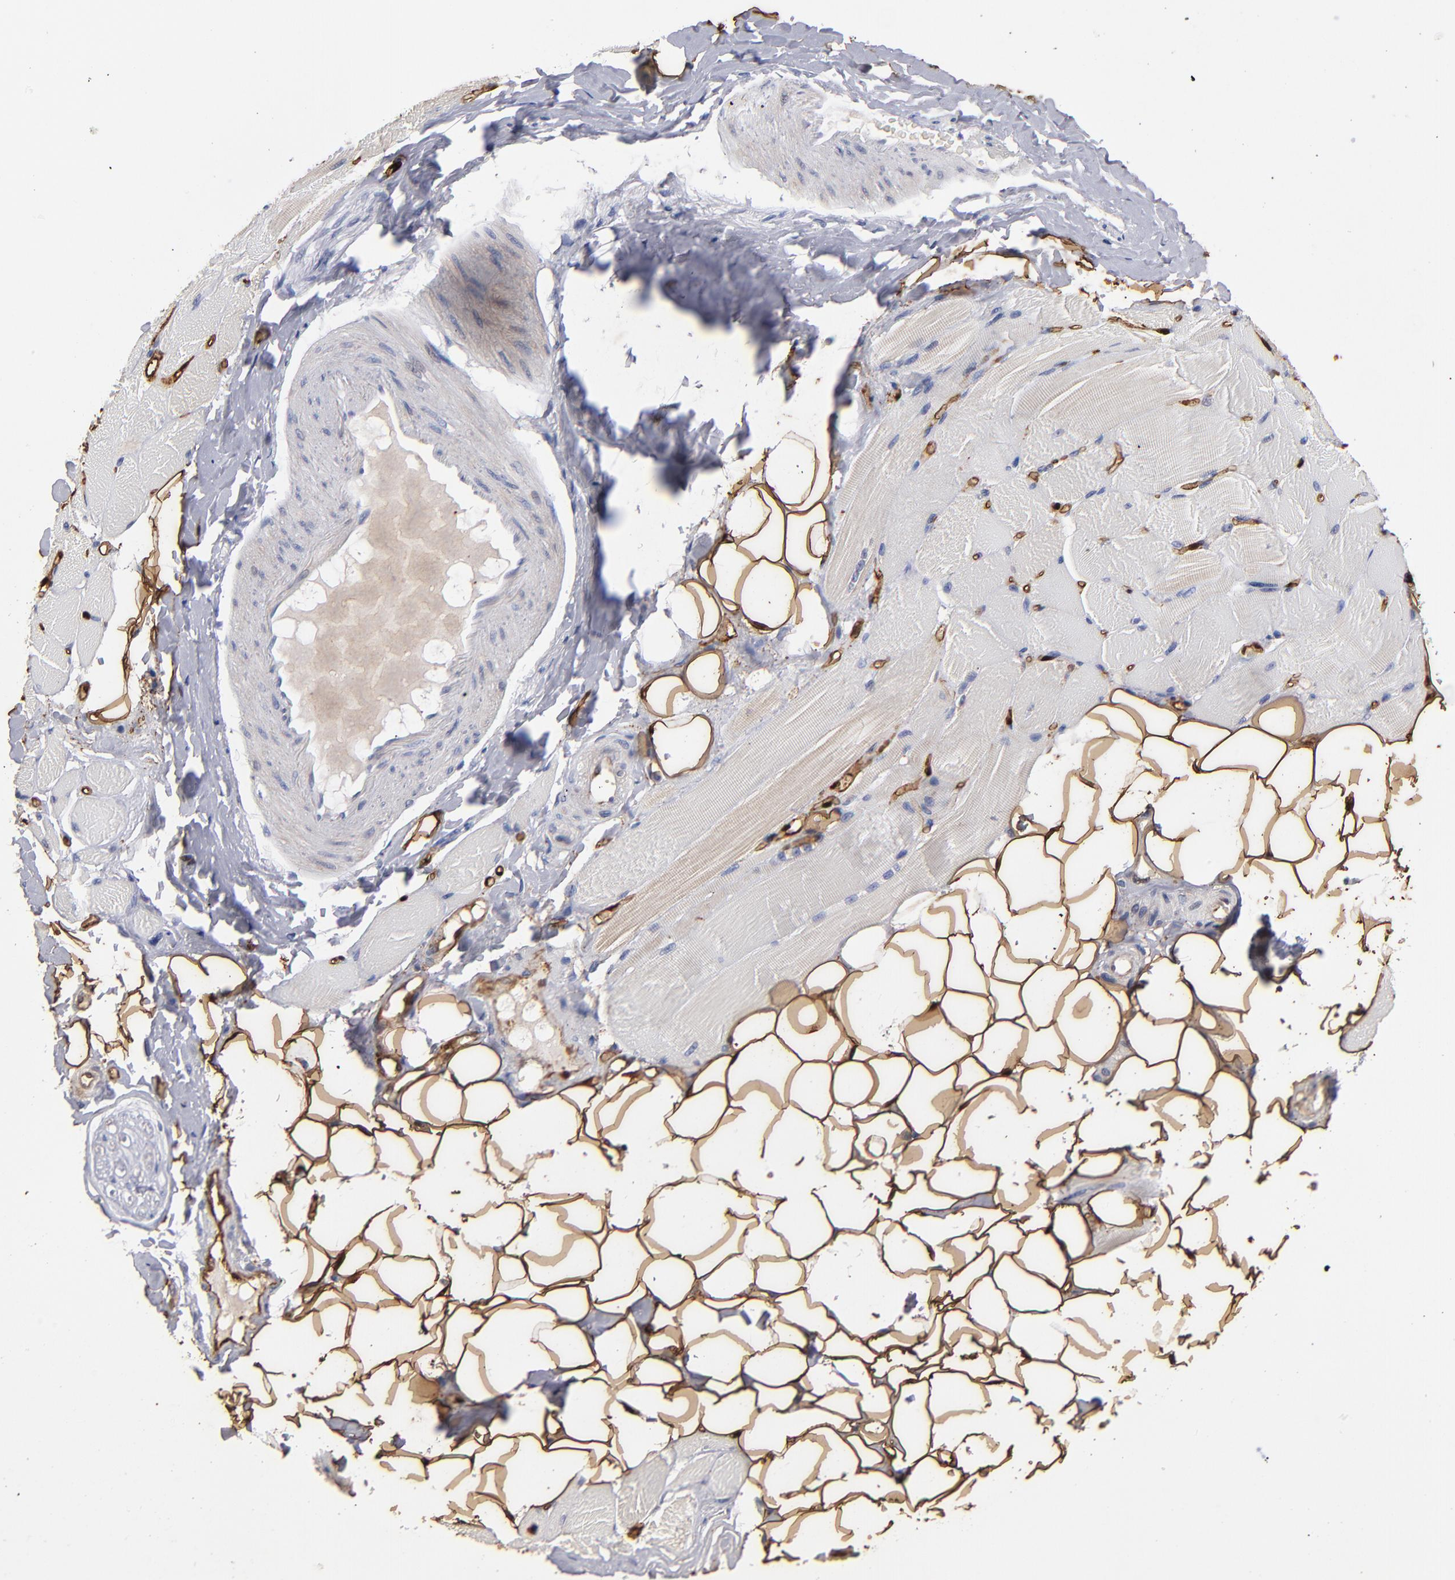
{"staining": {"intensity": "negative", "quantity": "none", "location": "none"}, "tissue": "skeletal muscle", "cell_type": "Myocytes", "image_type": "normal", "snomed": [{"axis": "morphology", "description": "Normal tissue, NOS"}, {"axis": "topography", "description": "Skeletal muscle"}, {"axis": "topography", "description": "Peripheral nerve tissue"}], "caption": "Myocytes are negative for protein expression in benign human skeletal muscle. The staining is performed using DAB (3,3'-diaminobenzidine) brown chromogen with nuclei counter-stained in using hematoxylin.", "gene": "FABP4", "patient": {"sex": "female", "age": 84}}